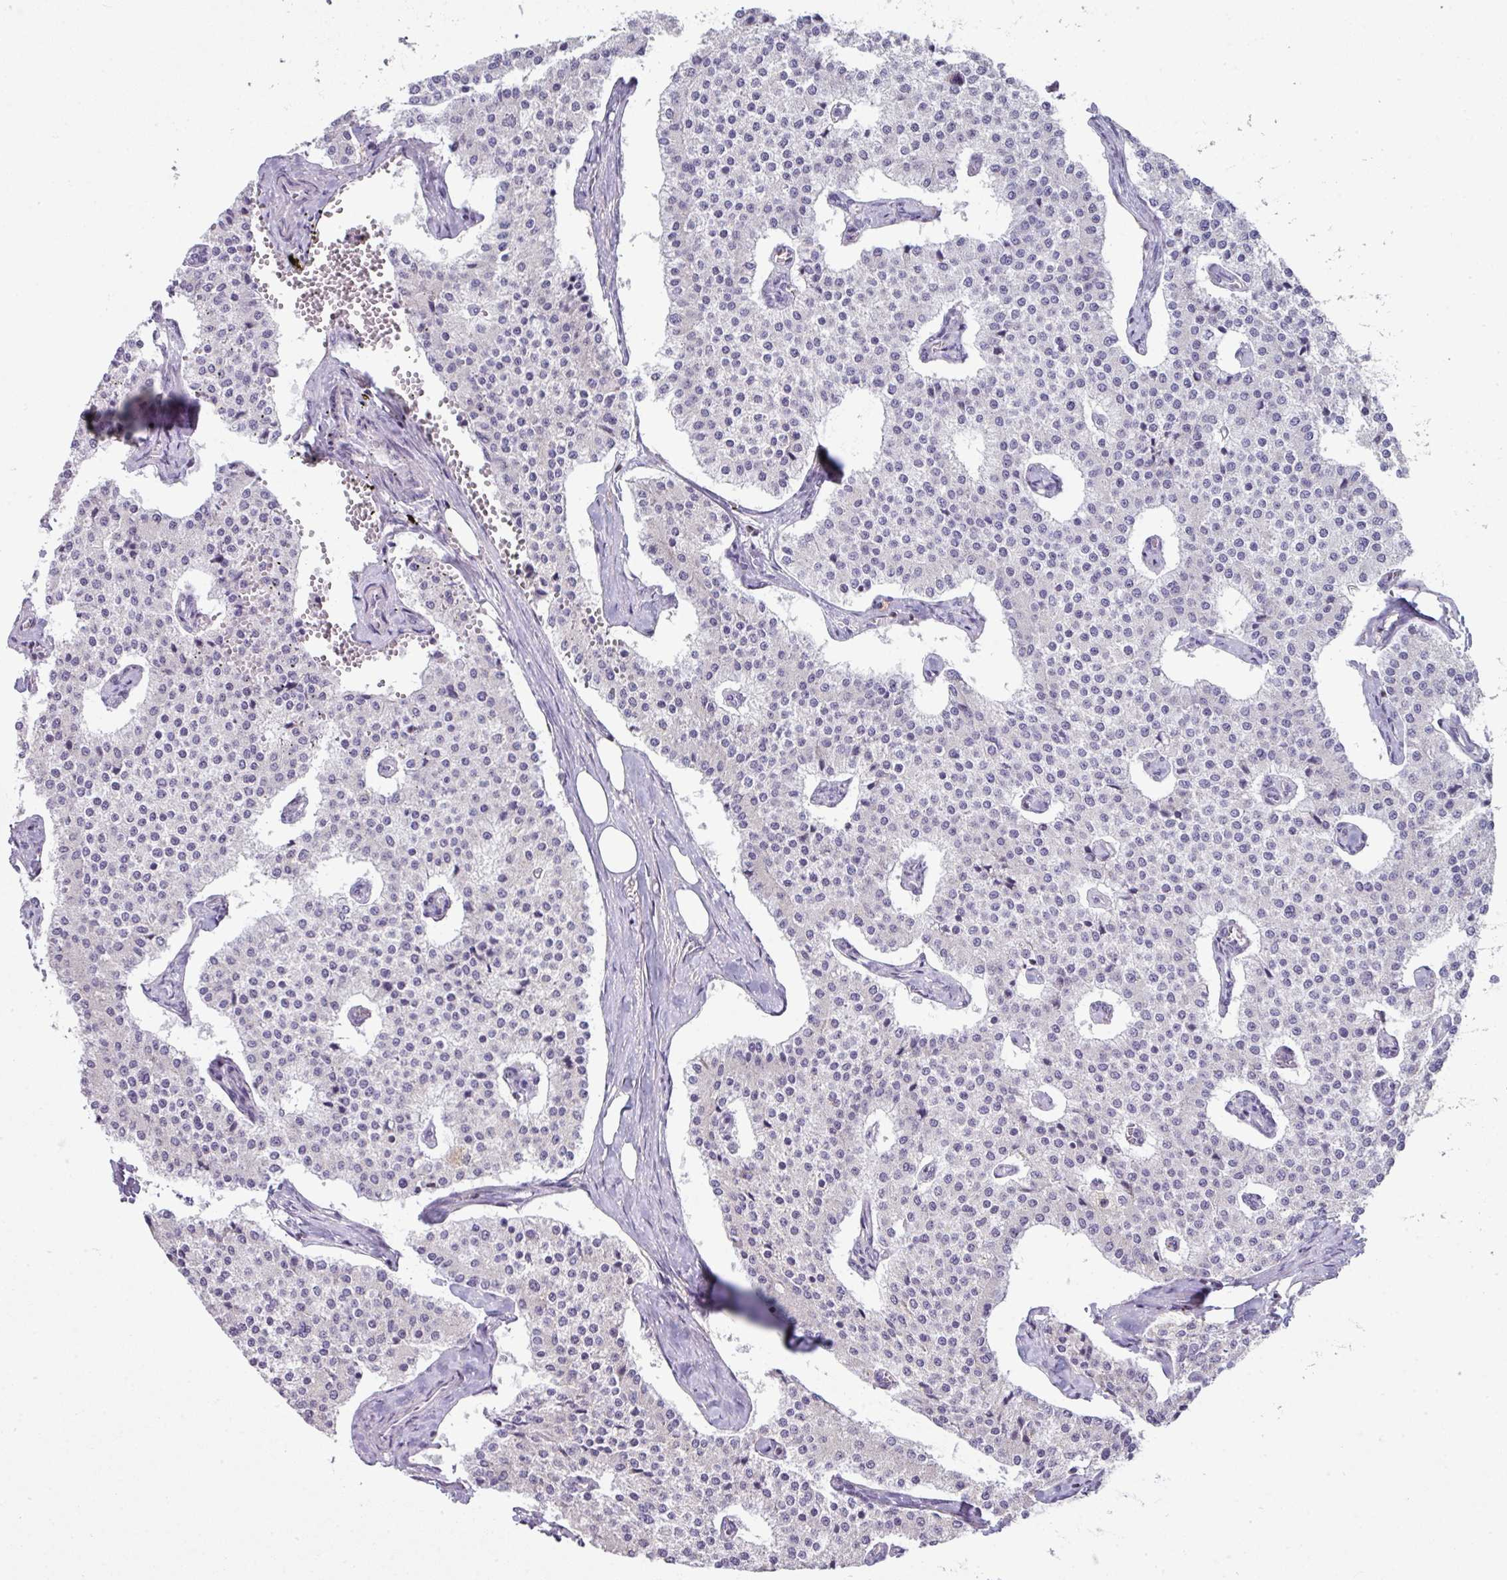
{"staining": {"intensity": "negative", "quantity": "none", "location": "none"}, "tissue": "carcinoid", "cell_type": "Tumor cells", "image_type": "cancer", "snomed": [{"axis": "morphology", "description": "Carcinoid, malignant, NOS"}, {"axis": "topography", "description": "Colon"}], "caption": "The micrograph displays no staining of tumor cells in carcinoid. The staining is performed using DAB (3,3'-diaminobenzidine) brown chromogen with nuclei counter-stained in using hematoxylin.", "gene": "STAT5A", "patient": {"sex": "female", "age": 52}}